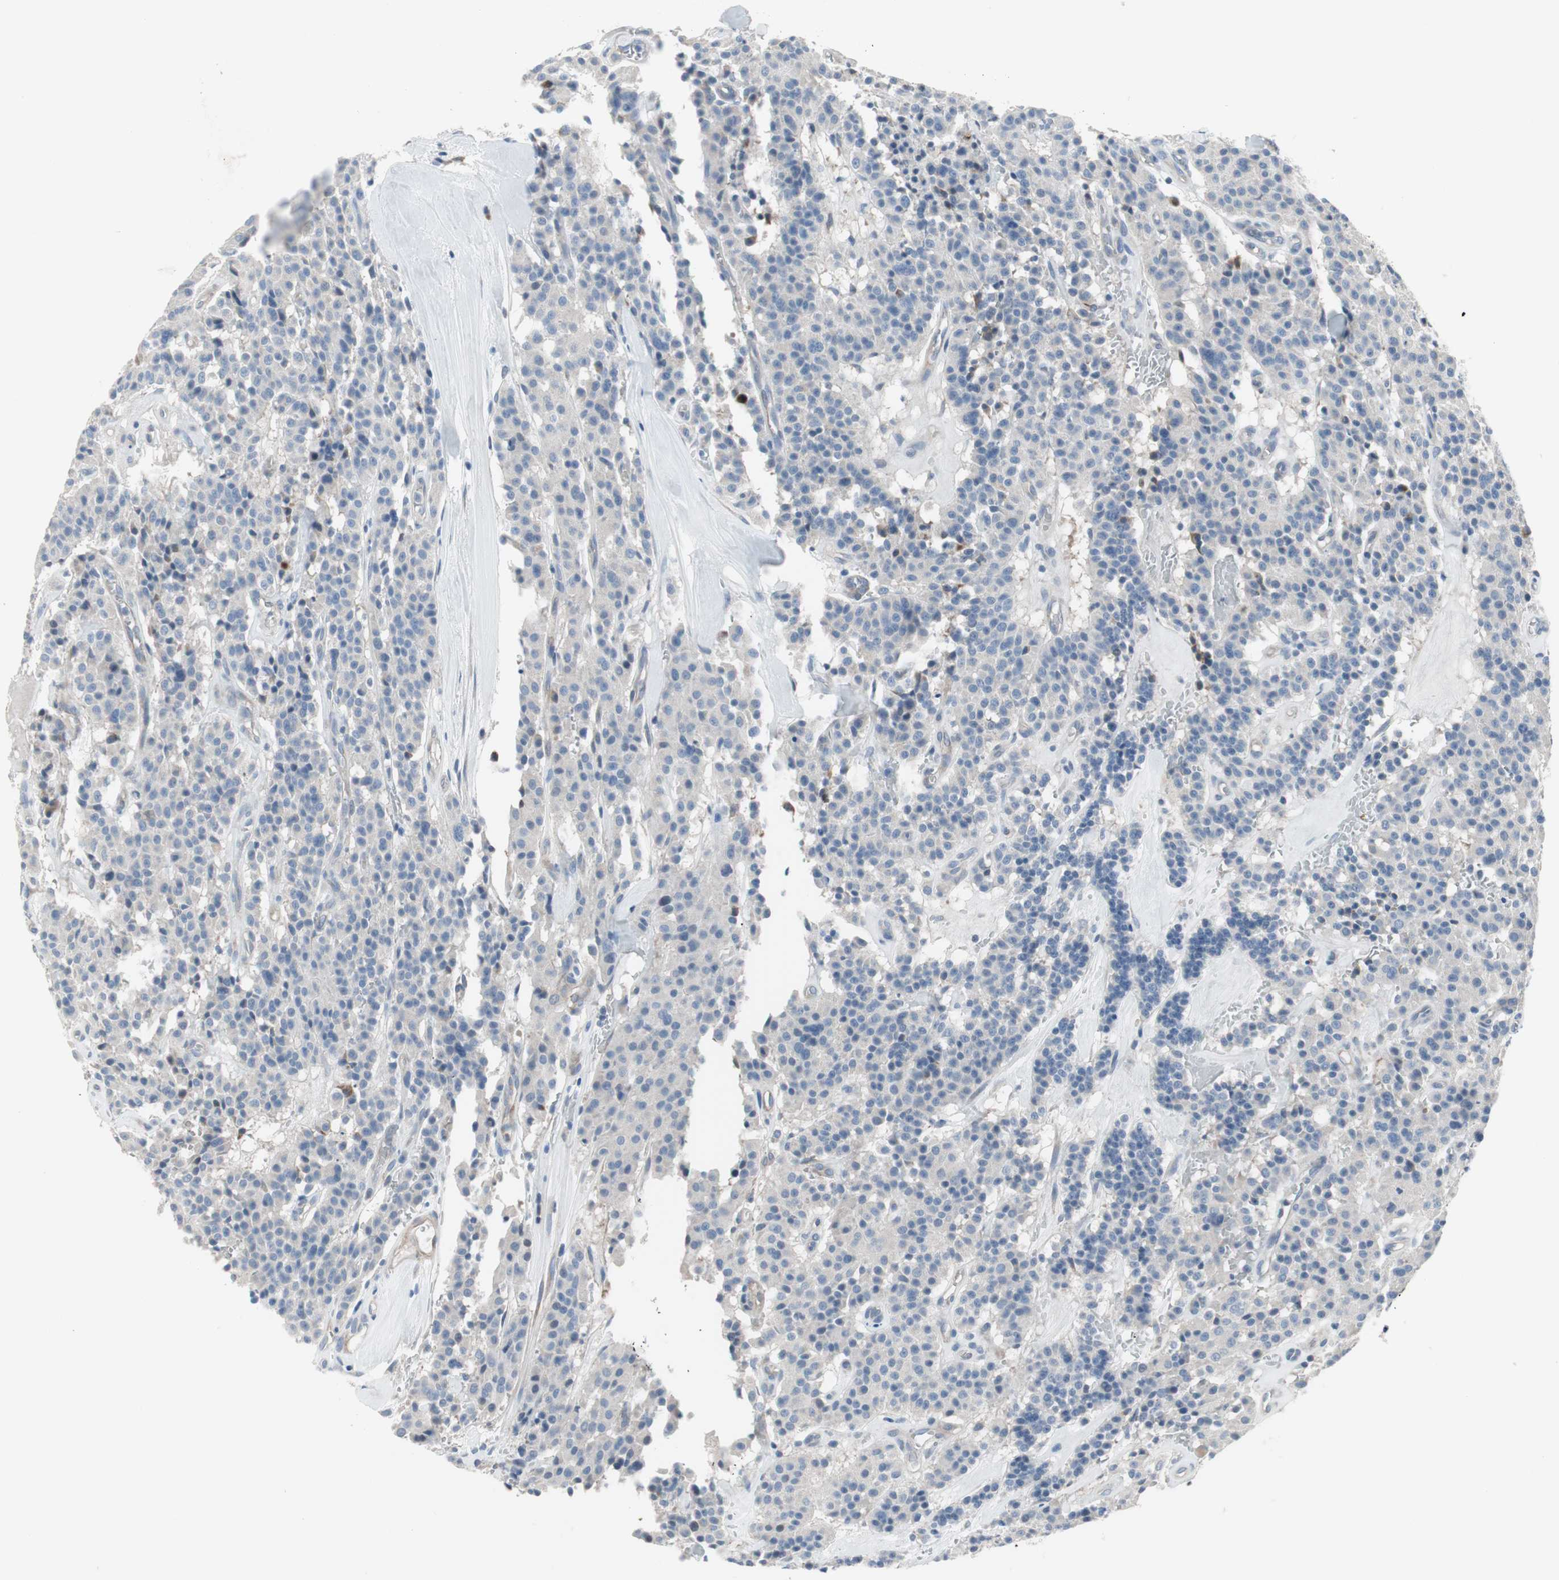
{"staining": {"intensity": "negative", "quantity": "none", "location": "none"}, "tissue": "carcinoid", "cell_type": "Tumor cells", "image_type": "cancer", "snomed": [{"axis": "morphology", "description": "Carcinoid, malignant, NOS"}, {"axis": "topography", "description": "Lung"}], "caption": "Tumor cells show no significant expression in carcinoid.", "gene": "PIGR", "patient": {"sex": "male", "age": 30}}